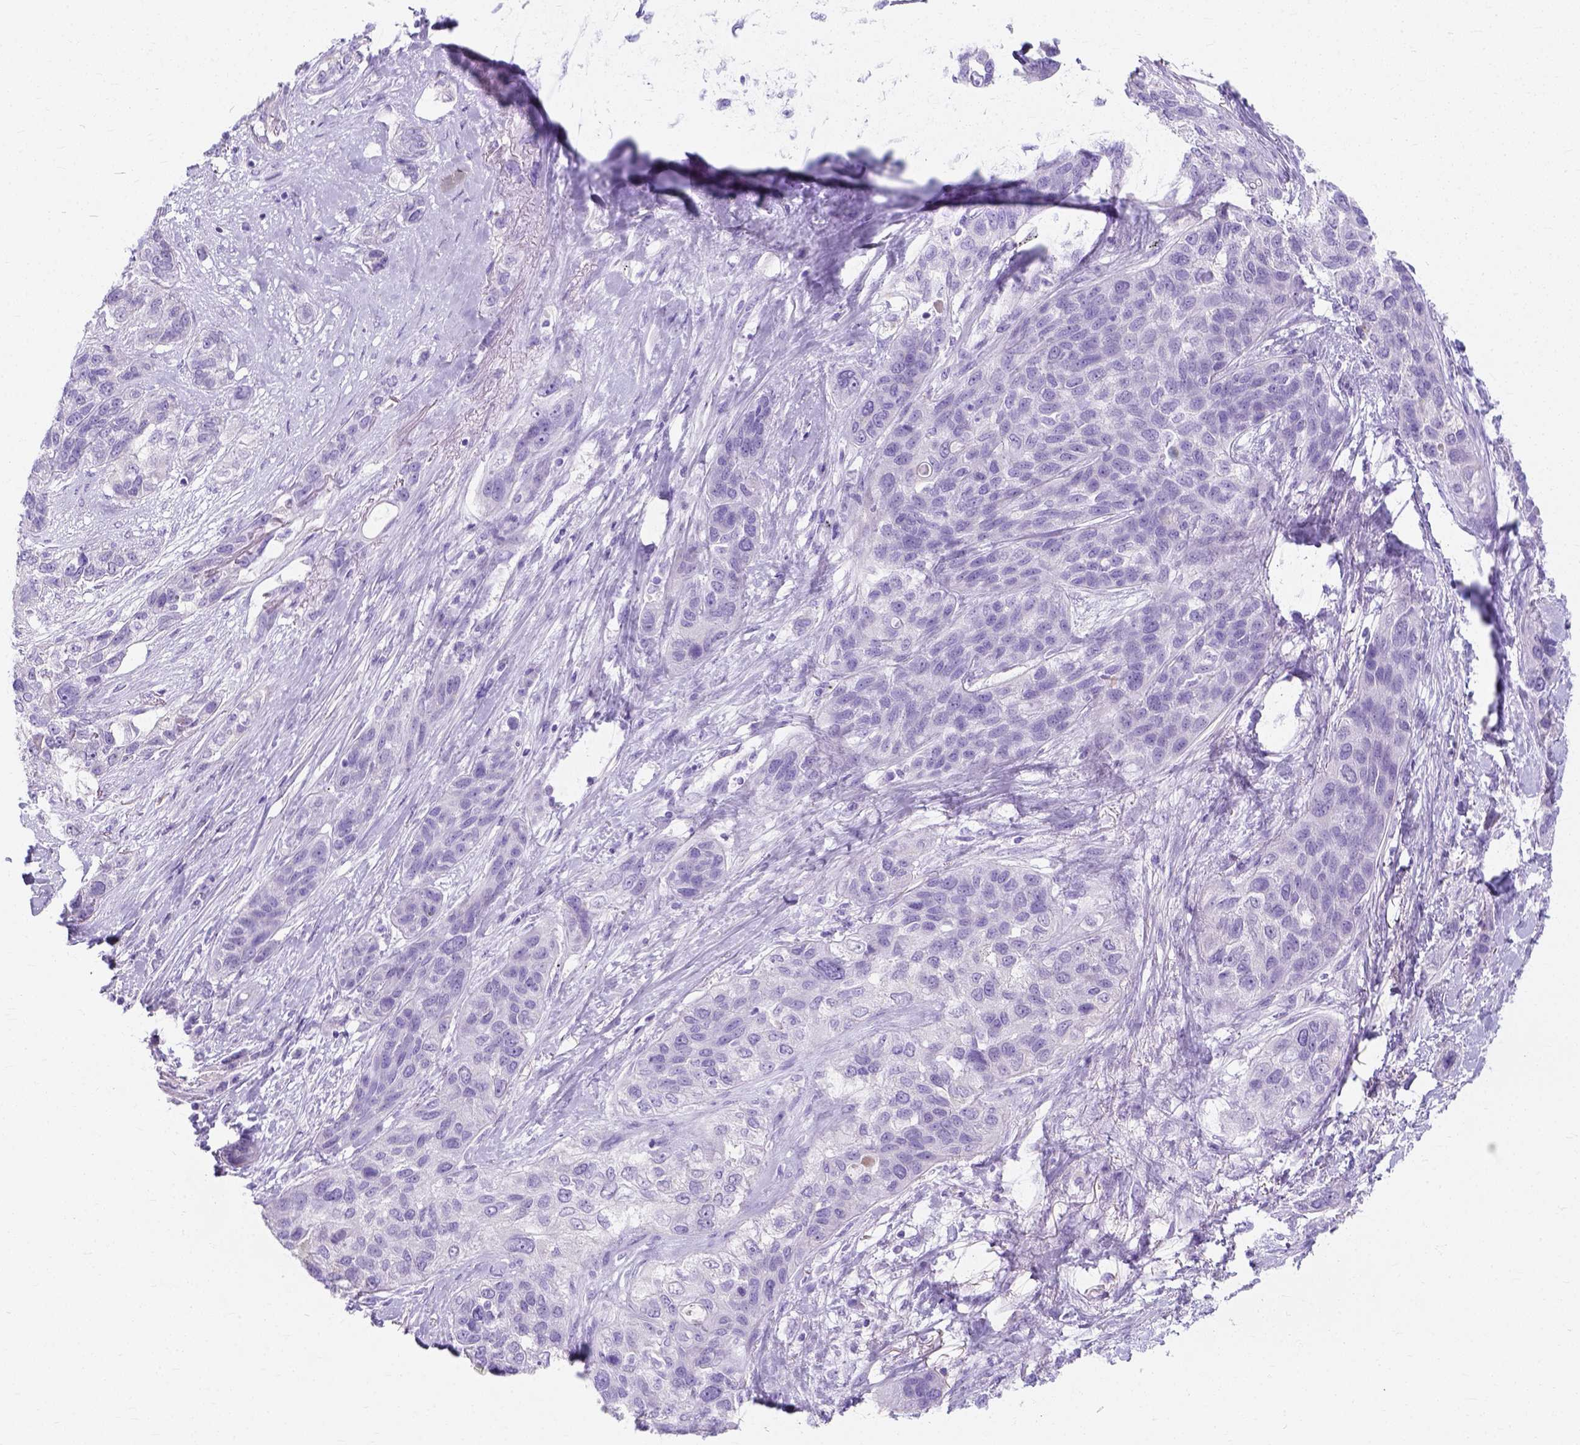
{"staining": {"intensity": "negative", "quantity": "none", "location": "none"}, "tissue": "lung cancer", "cell_type": "Tumor cells", "image_type": "cancer", "snomed": [{"axis": "morphology", "description": "Squamous cell carcinoma, NOS"}, {"axis": "topography", "description": "Lung"}], "caption": "Immunohistochemical staining of lung squamous cell carcinoma reveals no significant expression in tumor cells.", "gene": "MYH15", "patient": {"sex": "female", "age": 70}}